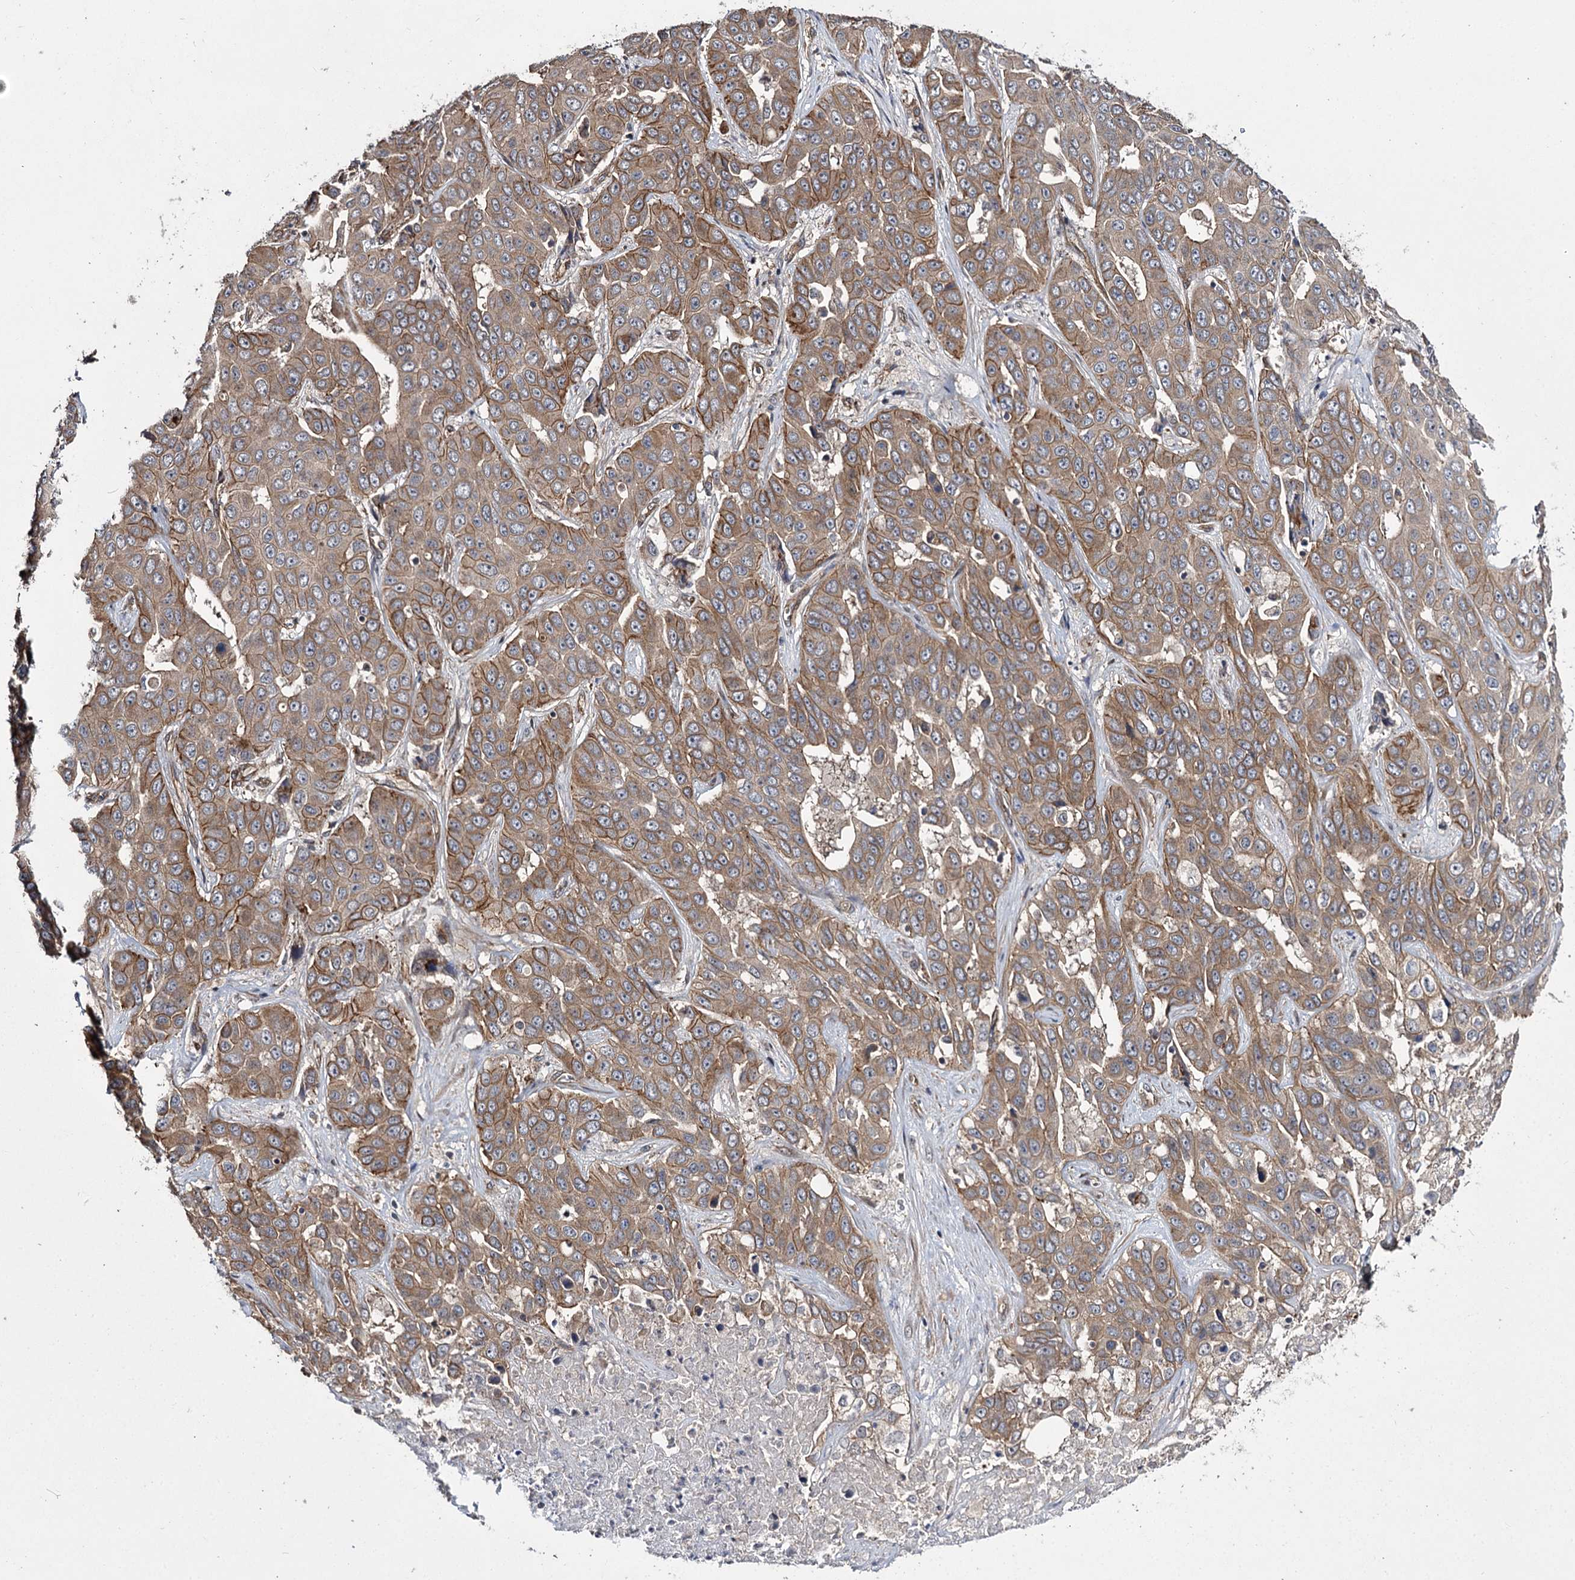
{"staining": {"intensity": "moderate", "quantity": ">75%", "location": "cytoplasmic/membranous"}, "tissue": "liver cancer", "cell_type": "Tumor cells", "image_type": "cancer", "snomed": [{"axis": "morphology", "description": "Cholangiocarcinoma"}, {"axis": "topography", "description": "Liver"}], "caption": "IHC histopathology image of human cholangiocarcinoma (liver) stained for a protein (brown), which demonstrates medium levels of moderate cytoplasmic/membranous expression in about >75% of tumor cells.", "gene": "MYO1C", "patient": {"sex": "female", "age": 52}}